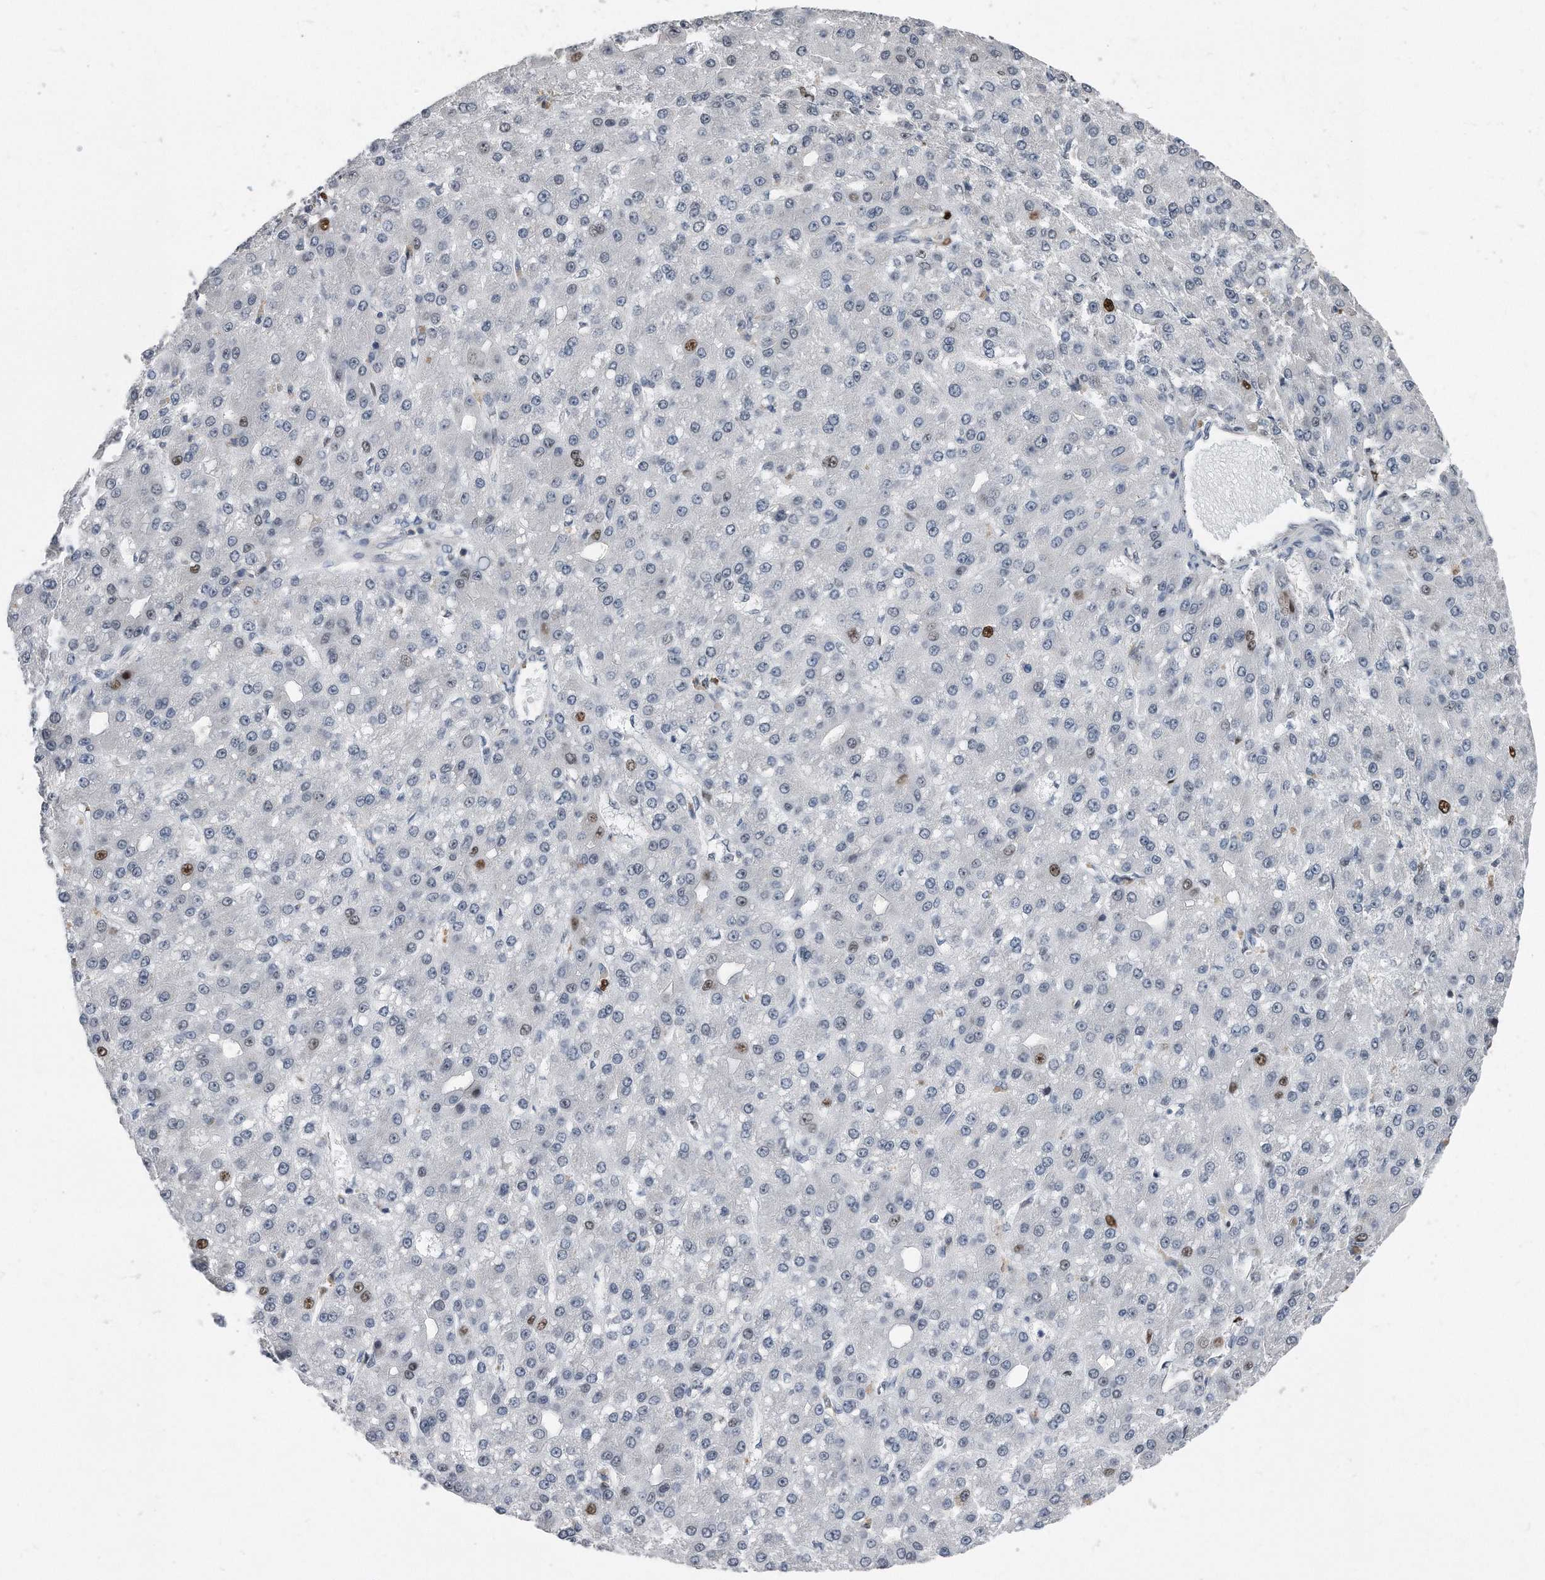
{"staining": {"intensity": "moderate", "quantity": "<25%", "location": "nuclear"}, "tissue": "liver cancer", "cell_type": "Tumor cells", "image_type": "cancer", "snomed": [{"axis": "morphology", "description": "Carcinoma, Hepatocellular, NOS"}, {"axis": "topography", "description": "Liver"}], "caption": "About <25% of tumor cells in human hepatocellular carcinoma (liver) display moderate nuclear protein positivity as visualized by brown immunohistochemical staining.", "gene": "PCNA", "patient": {"sex": "male", "age": 67}}